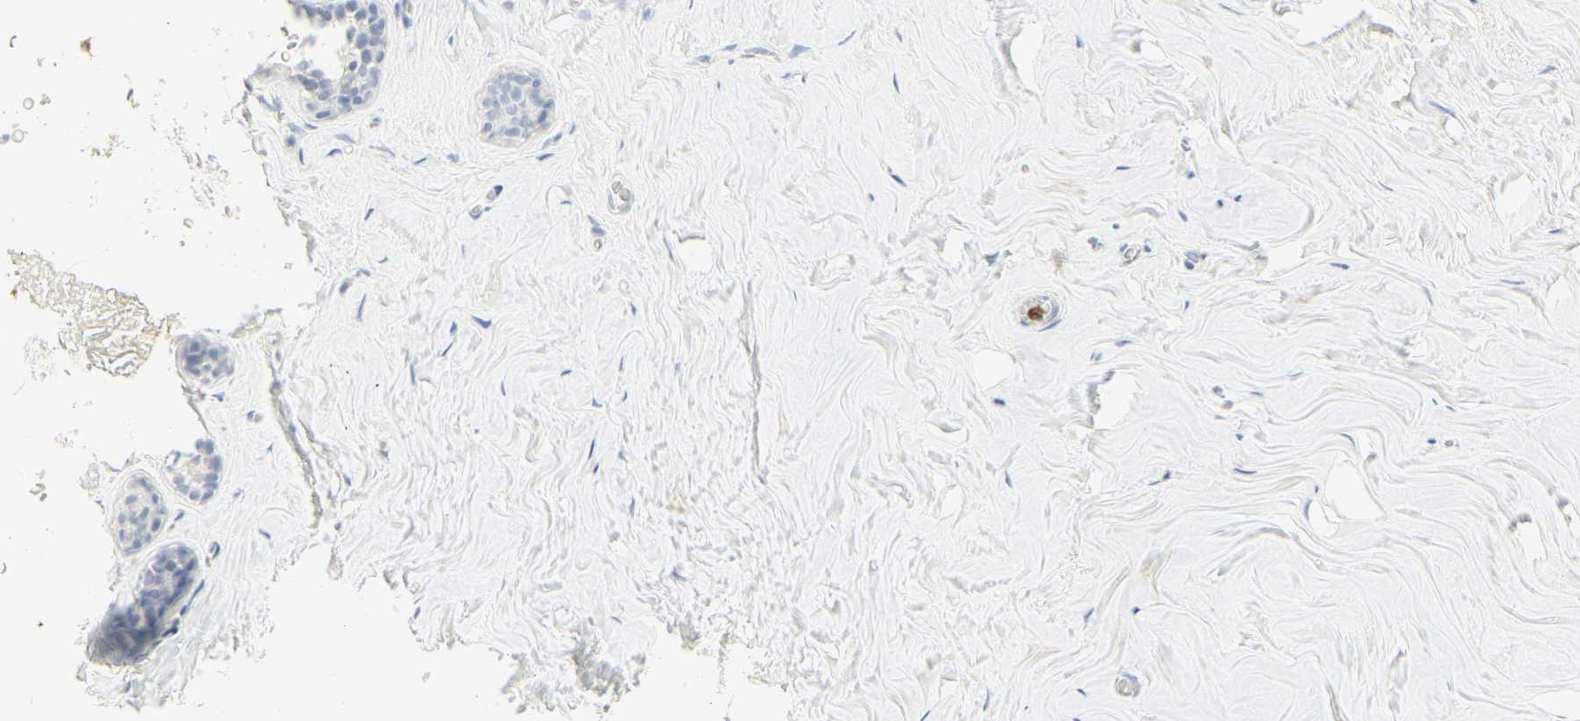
{"staining": {"intensity": "negative", "quantity": "none", "location": "none"}, "tissue": "breast", "cell_type": "Adipocytes", "image_type": "normal", "snomed": [{"axis": "morphology", "description": "Normal tissue, NOS"}, {"axis": "topography", "description": "Breast"}], "caption": "Photomicrograph shows no significant protein staining in adipocytes of unremarkable breast. (DAB (3,3'-diaminobenzidine) IHC, high magnification).", "gene": "MPO", "patient": {"sex": "female", "age": 75}}